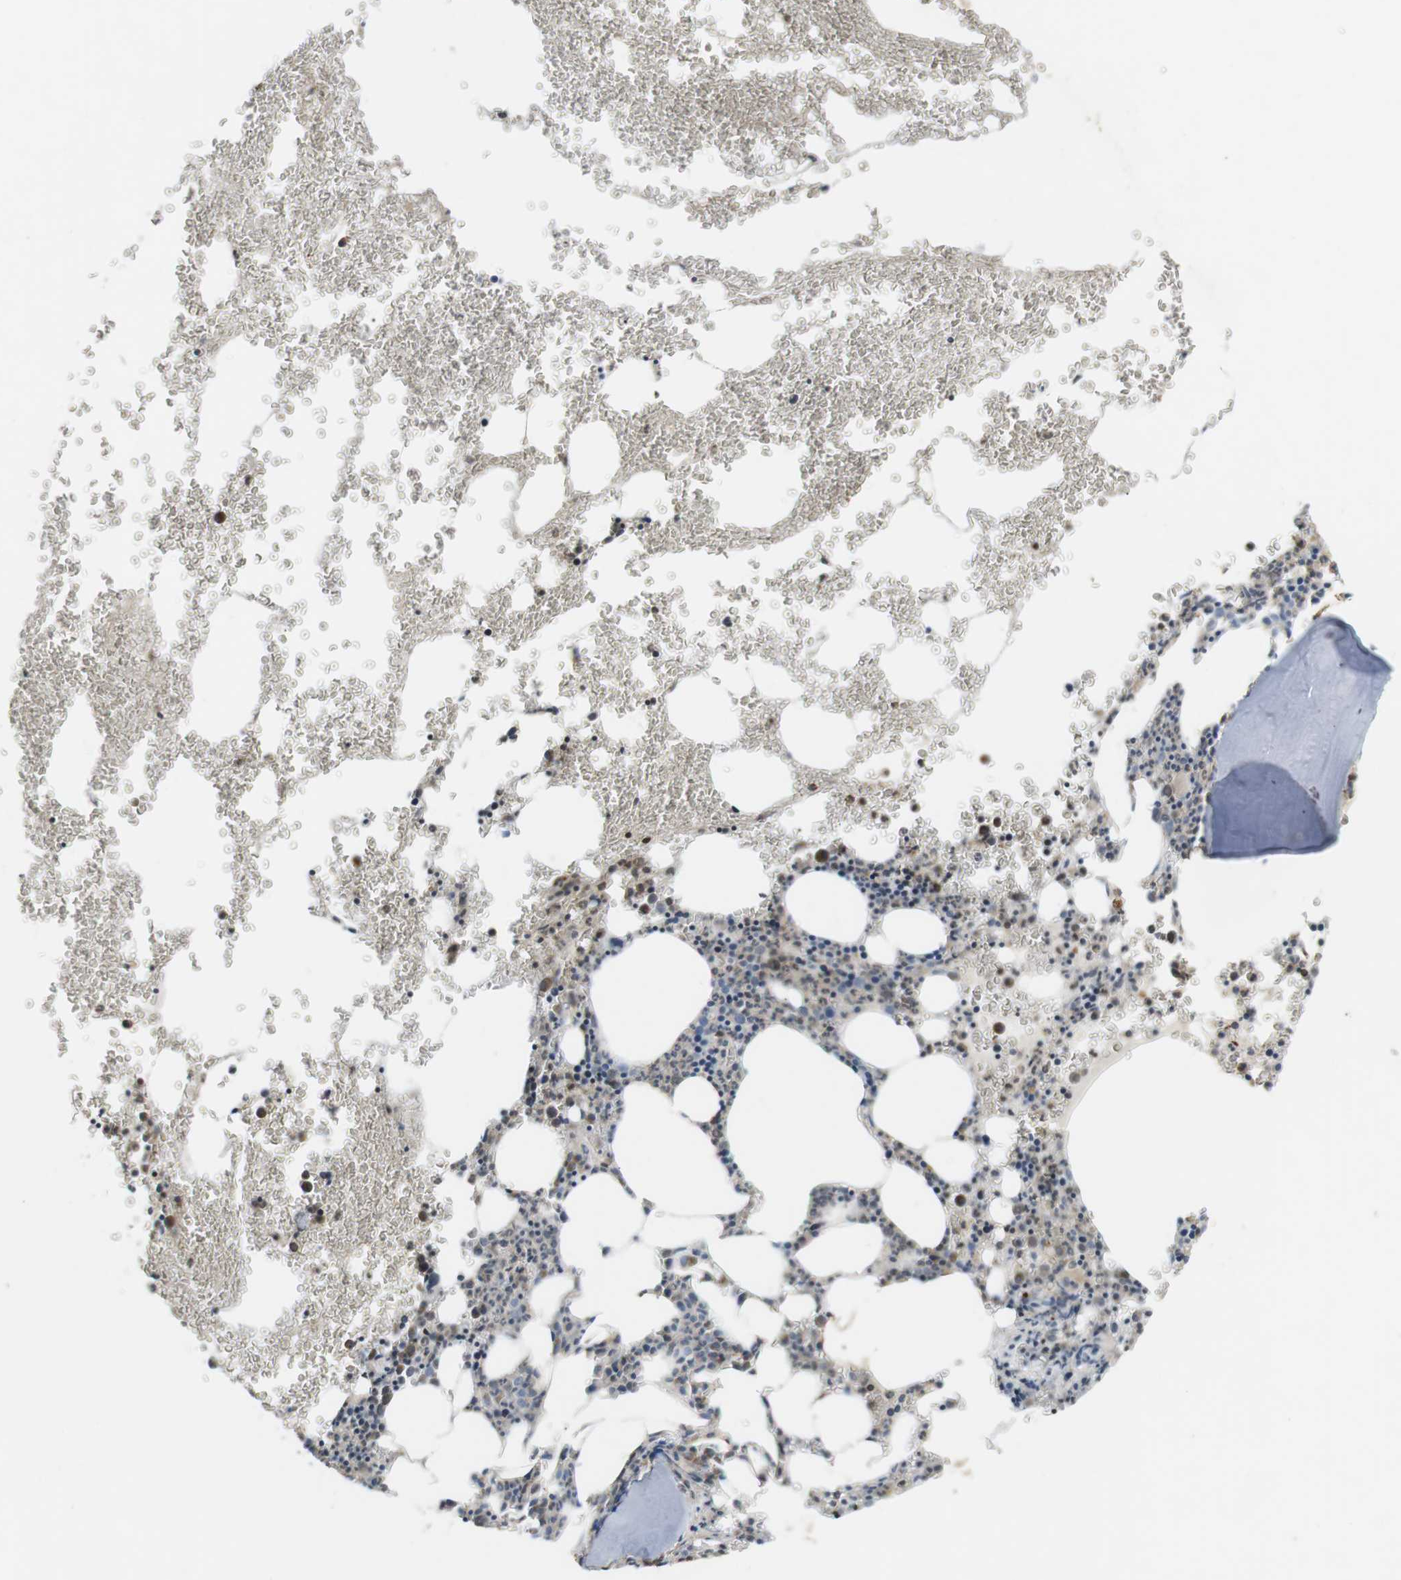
{"staining": {"intensity": "weak", "quantity": "<25%", "location": "cytoplasmic/membranous"}, "tissue": "bone marrow", "cell_type": "Hematopoietic cells", "image_type": "normal", "snomed": [{"axis": "morphology", "description": "Normal tissue, NOS"}, {"axis": "morphology", "description": "Inflammation, NOS"}, {"axis": "topography", "description": "Bone marrow"}], "caption": "A histopathology image of human bone marrow is negative for staining in hematopoietic cells.", "gene": "P2RY1", "patient": {"sex": "female", "age": 56}}